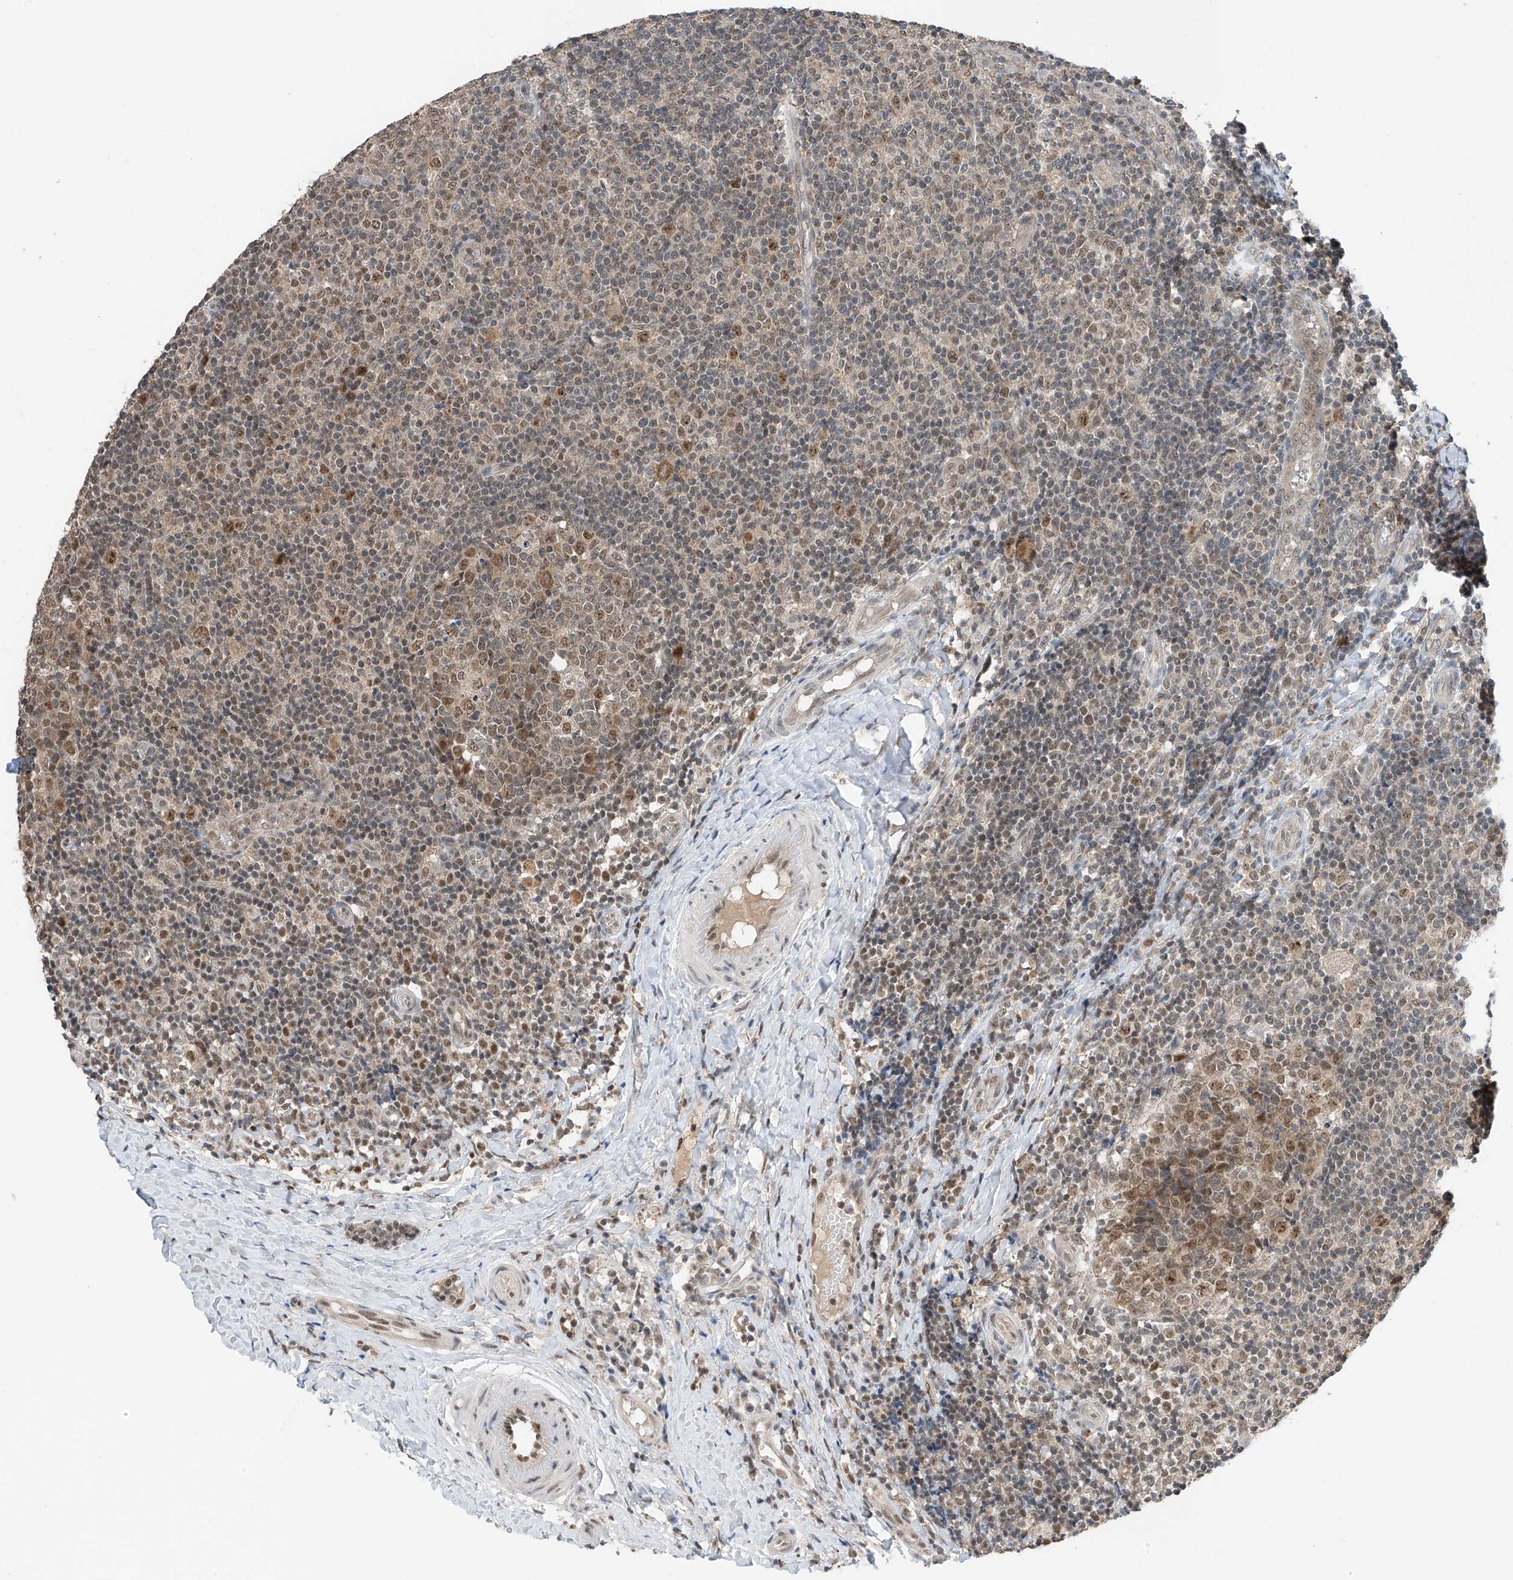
{"staining": {"intensity": "moderate", "quantity": "25%-75%", "location": "cytoplasmic/membranous,nuclear"}, "tissue": "tonsil", "cell_type": "Germinal center cells", "image_type": "normal", "snomed": [{"axis": "morphology", "description": "Normal tissue, NOS"}, {"axis": "topography", "description": "Tonsil"}], "caption": "IHC (DAB) staining of benign human tonsil shows moderate cytoplasmic/membranous,nuclear protein staining in about 25%-75% of germinal center cells.", "gene": "RPAIN", "patient": {"sex": "female", "age": 19}}